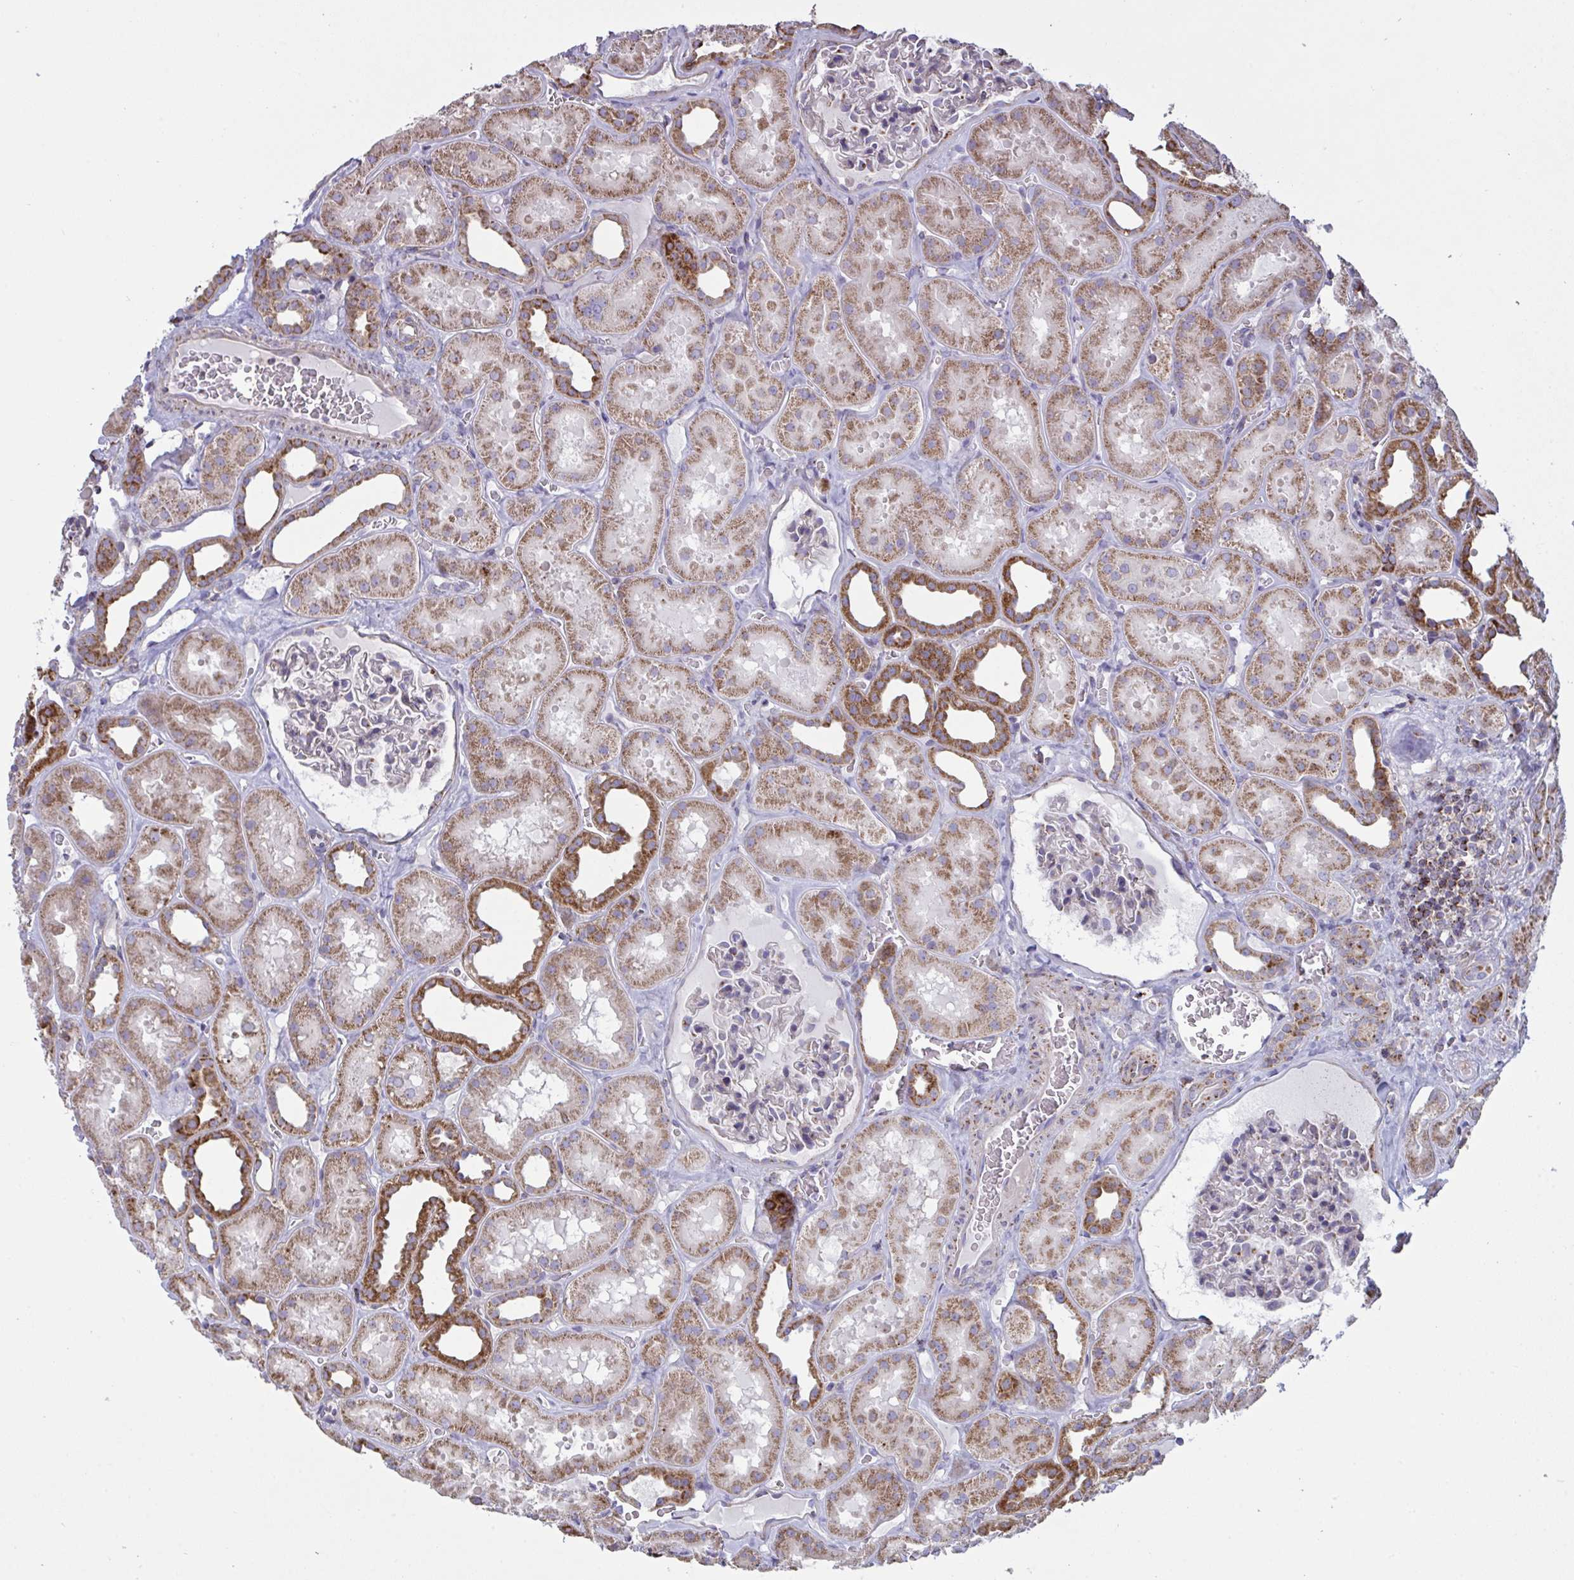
{"staining": {"intensity": "weak", "quantity": "<25%", "location": "cytoplasmic/membranous"}, "tissue": "kidney", "cell_type": "Cells in glomeruli", "image_type": "normal", "snomed": [{"axis": "morphology", "description": "Normal tissue, NOS"}, {"axis": "topography", "description": "Kidney"}], "caption": "Immunohistochemistry histopathology image of benign kidney stained for a protein (brown), which reveals no positivity in cells in glomeruli. (Brightfield microscopy of DAB (3,3'-diaminobenzidine) IHC at high magnification).", "gene": "MICOS10", "patient": {"sex": "female", "age": 41}}